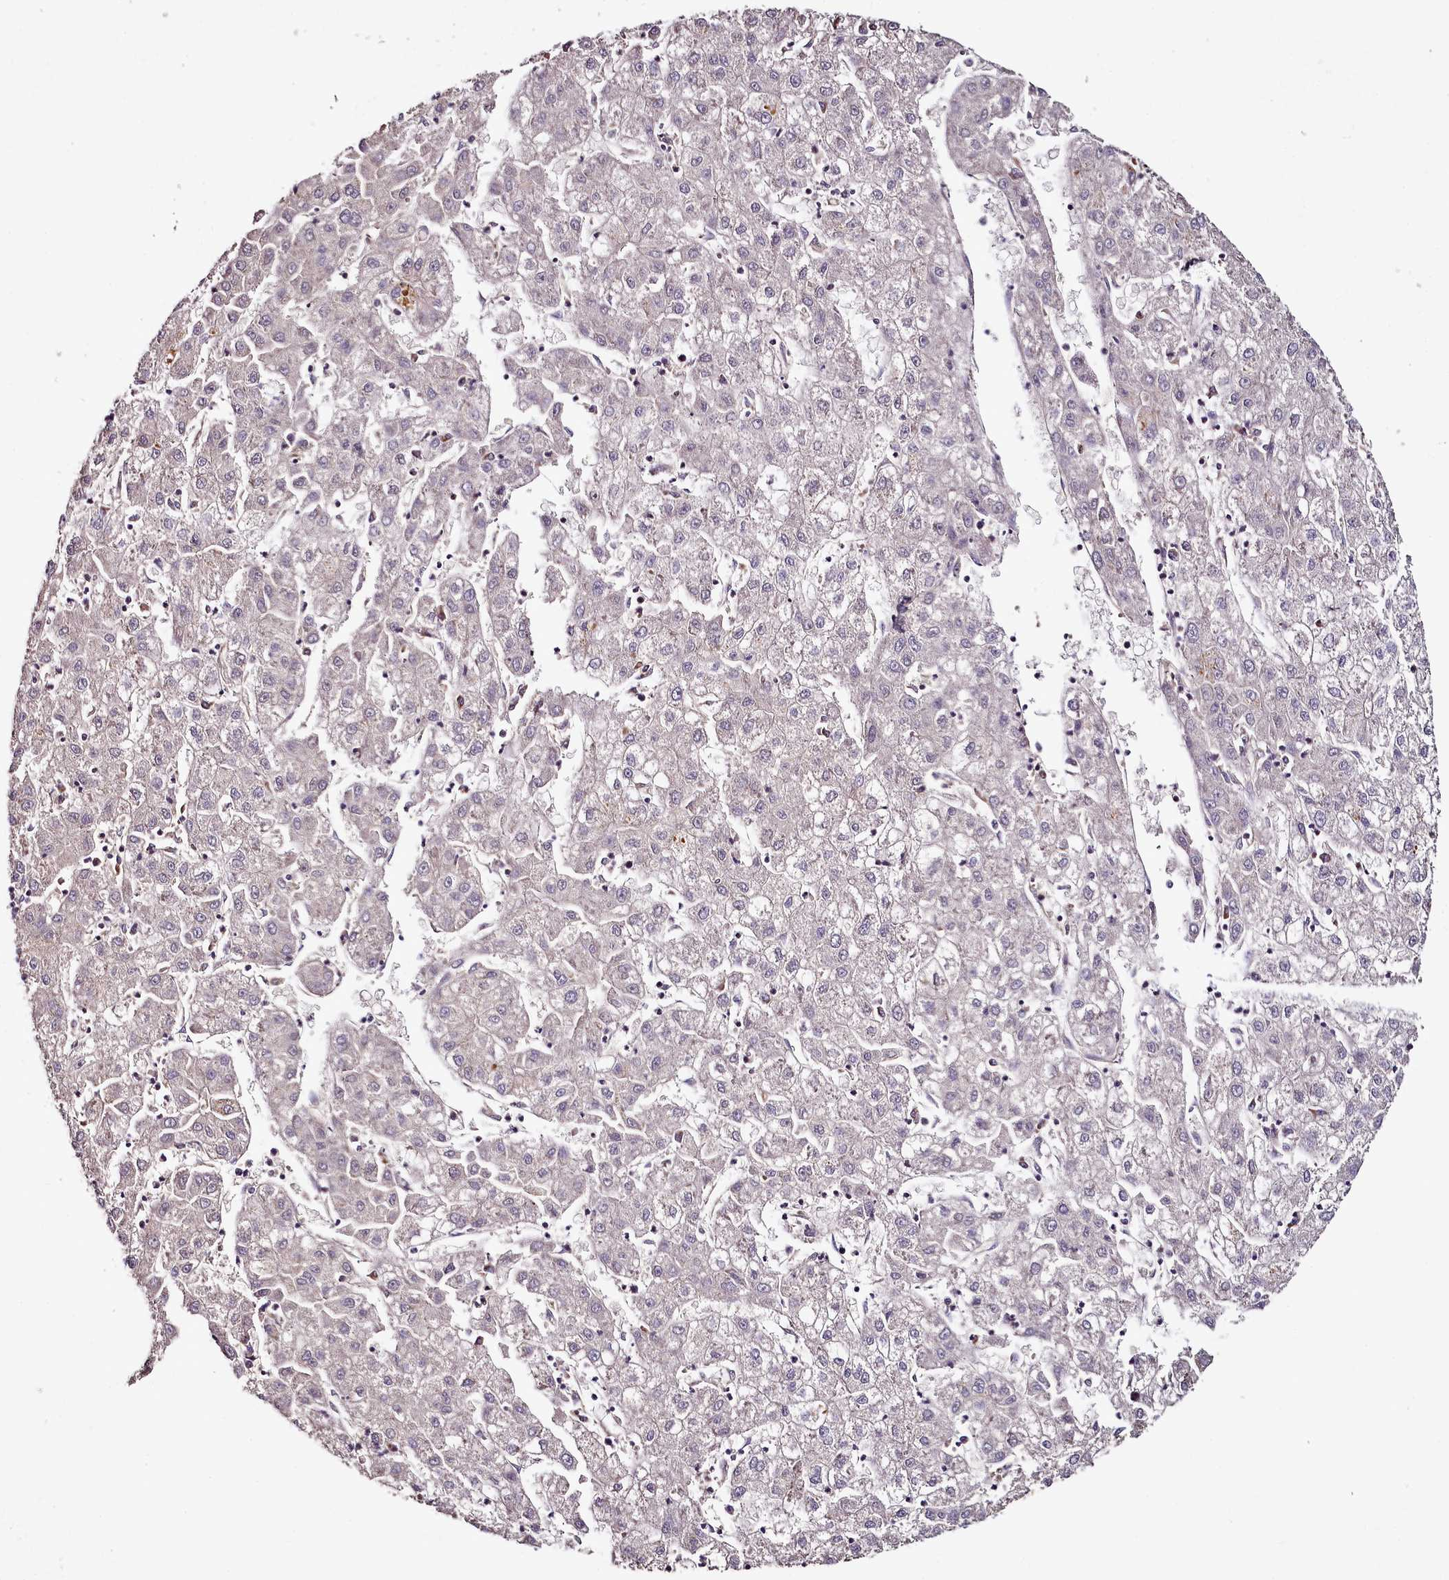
{"staining": {"intensity": "weak", "quantity": "<25%", "location": "cytoplasmic/membranous,nuclear"}, "tissue": "liver cancer", "cell_type": "Tumor cells", "image_type": "cancer", "snomed": [{"axis": "morphology", "description": "Carcinoma, Hepatocellular, NOS"}, {"axis": "topography", "description": "Liver"}], "caption": "Immunohistochemical staining of human hepatocellular carcinoma (liver) exhibits no significant staining in tumor cells.", "gene": "ACSS1", "patient": {"sex": "male", "age": 72}}